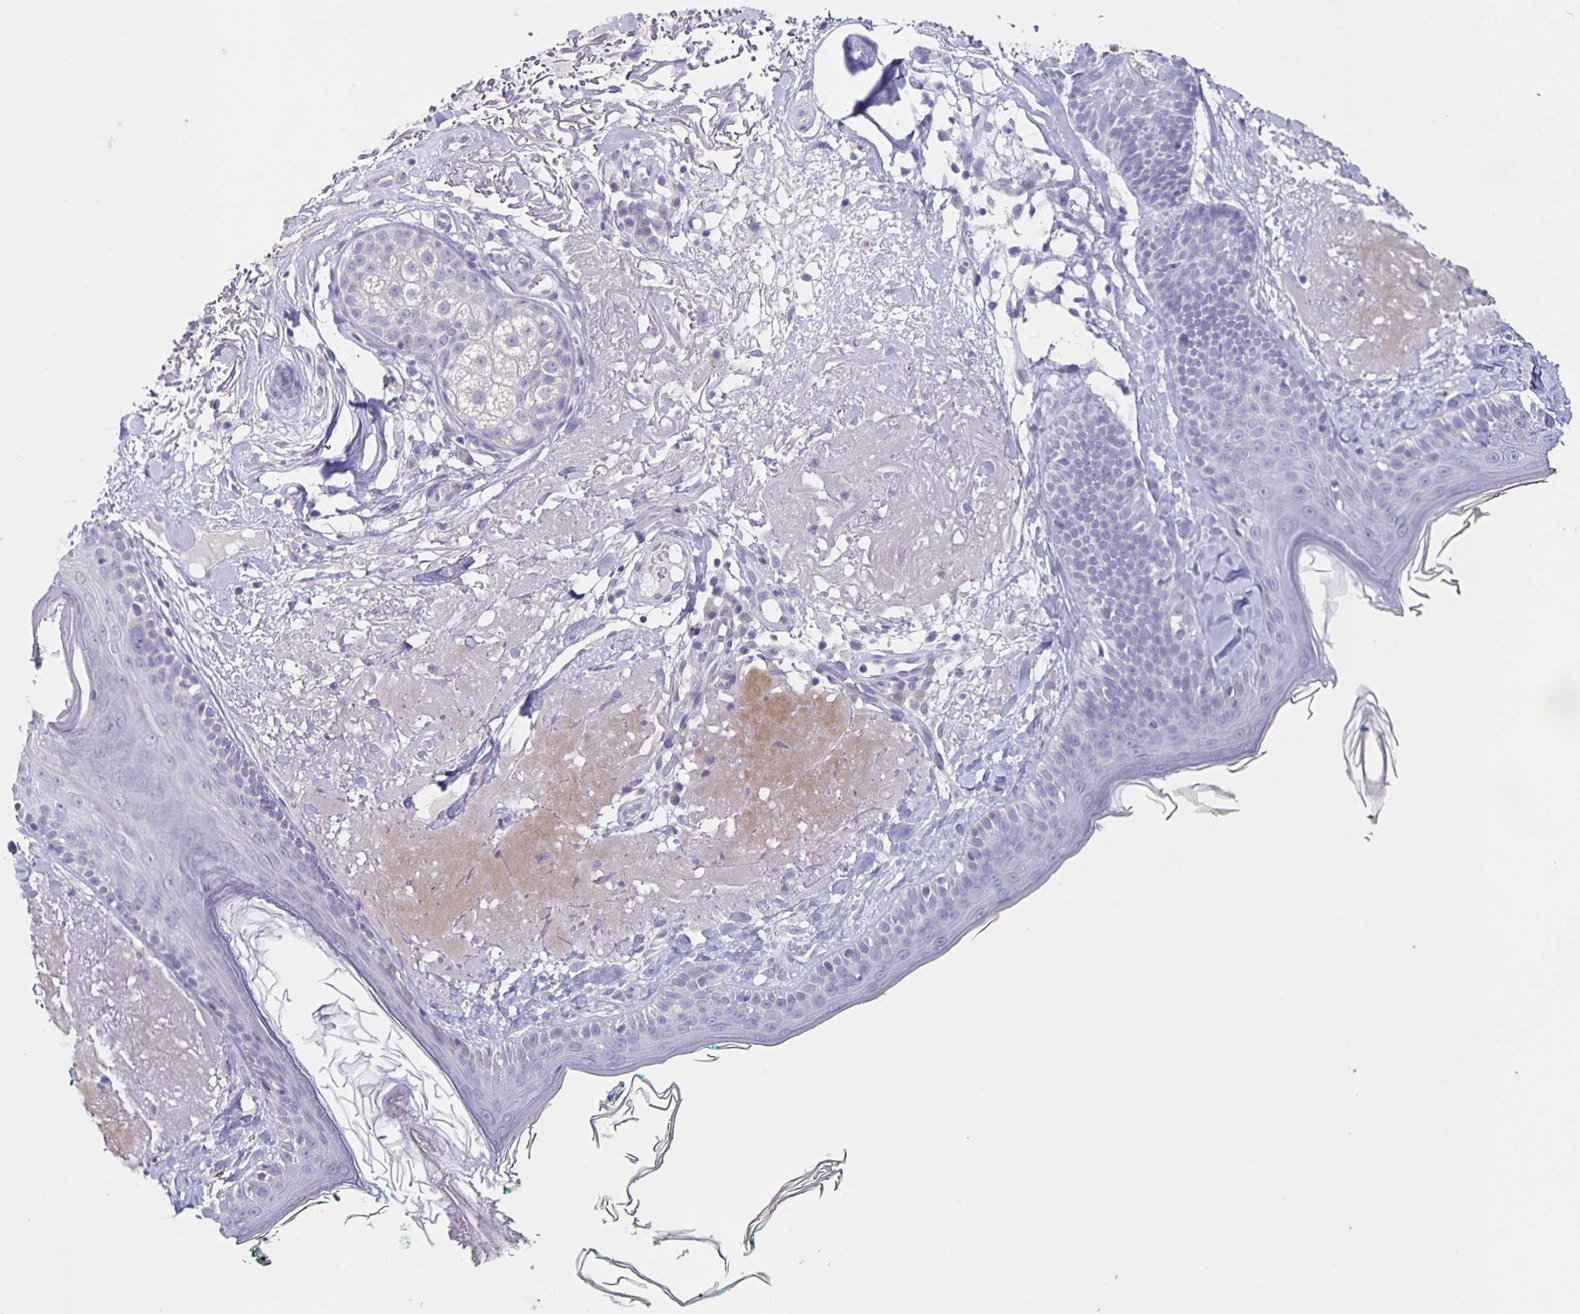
{"staining": {"intensity": "negative", "quantity": "none", "location": "none"}, "tissue": "skin", "cell_type": "Fibroblasts", "image_type": "normal", "snomed": [{"axis": "morphology", "description": "Normal tissue, NOS"}, {"axis": "topography", "description": "Skin"}], "caption": "IHC photomicrograph of normal skin: human skin stained with DAB shows no significant protein positivity in fibroblasts. Nuclei are stained in blue.", "gene": "CARNS1", "patient": {"sex": "male", "age": 73}}